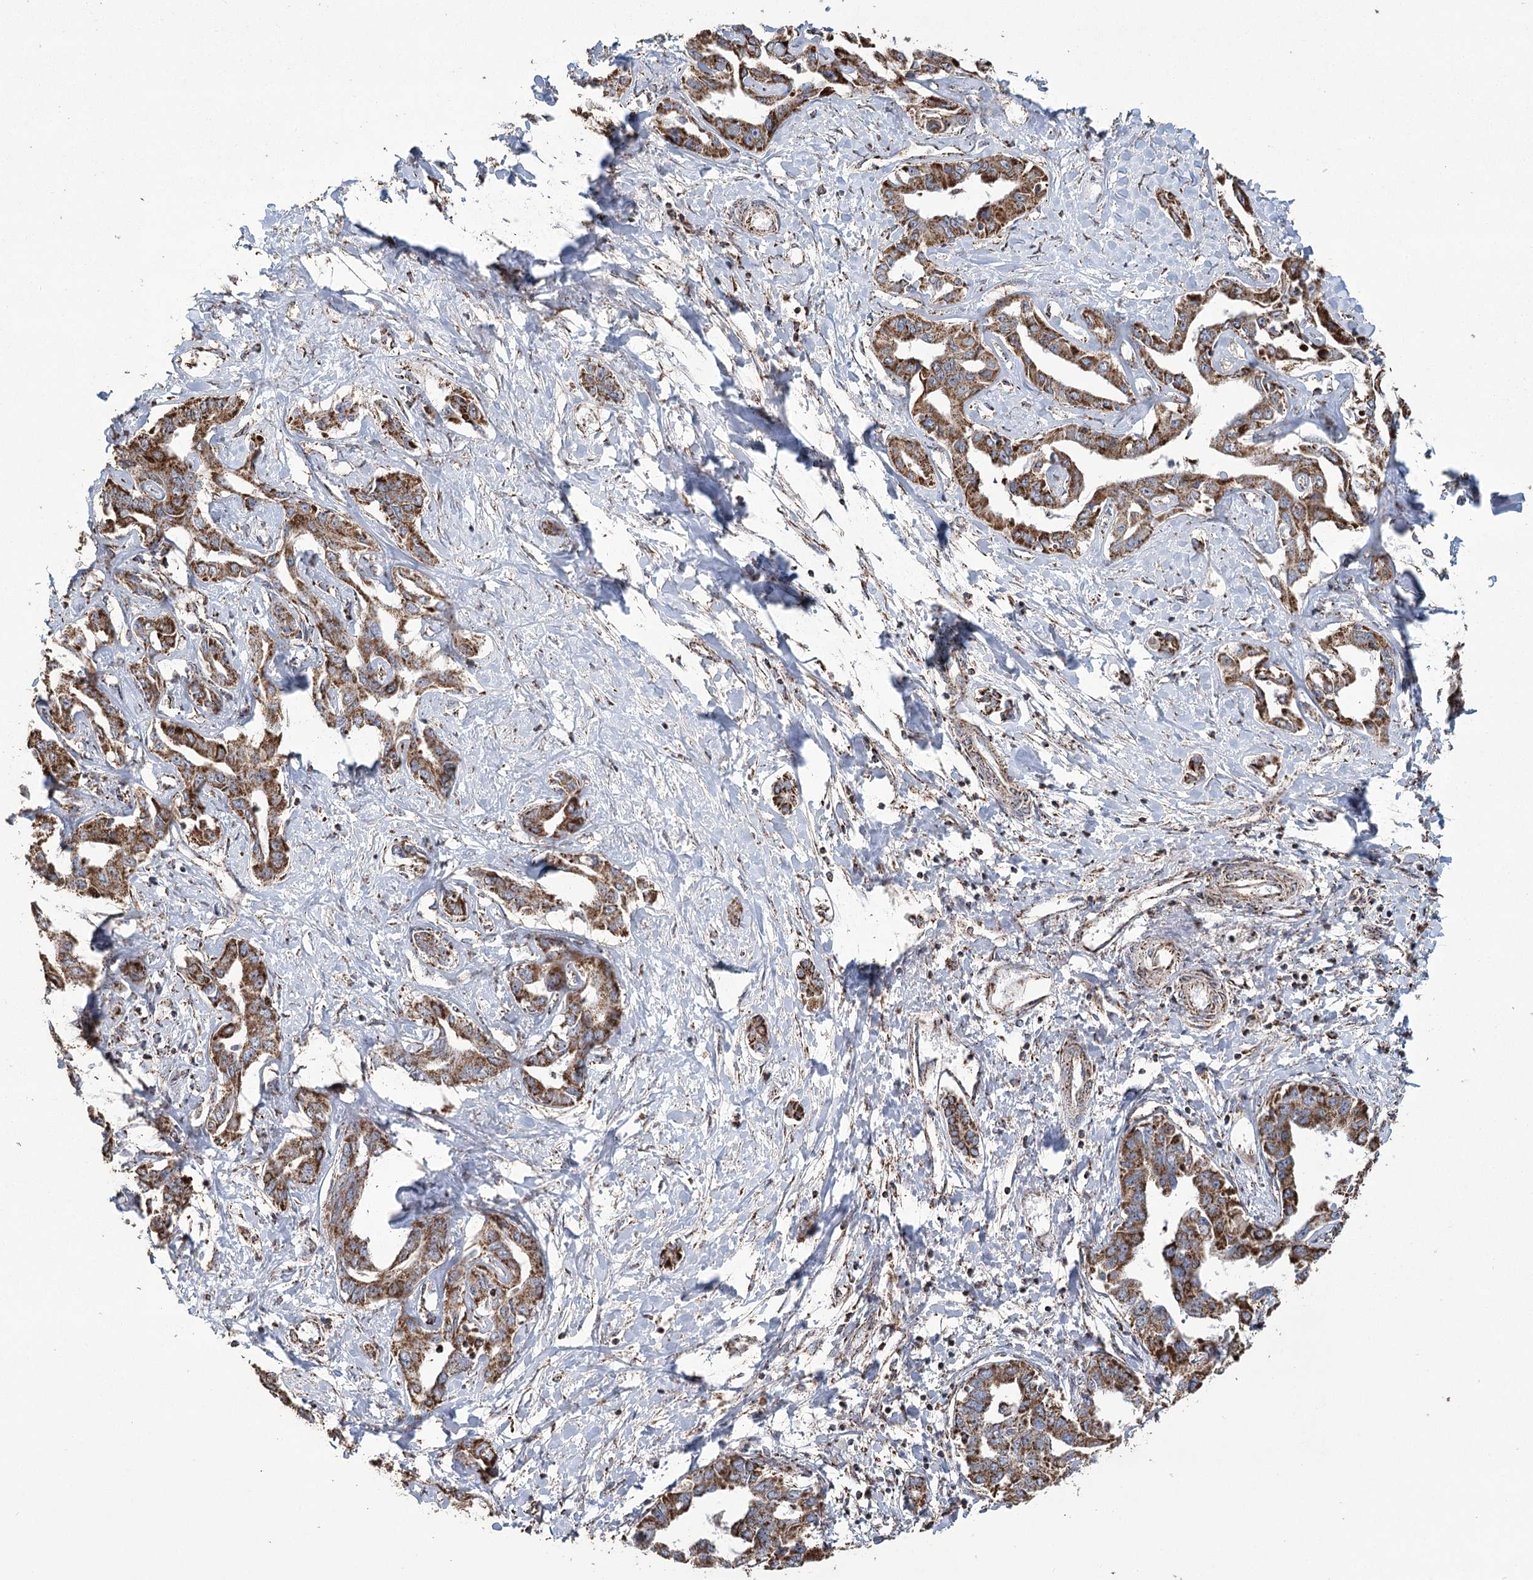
{"staining": {"intensity": "strong", "quantity": ">75%", "location": "cytoplasmic/membranous"}, "tissue": "liver cancer", "cell_type": "Tumor cells", "image_type": "cancer", "snomed": [{"axis": "morphology", "description": "Cholangiocarcinoma"}, {"axis": "topography", "description": "Liver"}], "caption": "A histopathology image of cholangiocarcinoma (liver) stained for a protein exhibits strong cytoplasmic/membranous brown staining in tumor cells.", "gene": "RANBP3L", "patient": {"sex": "male", "age": 59}}